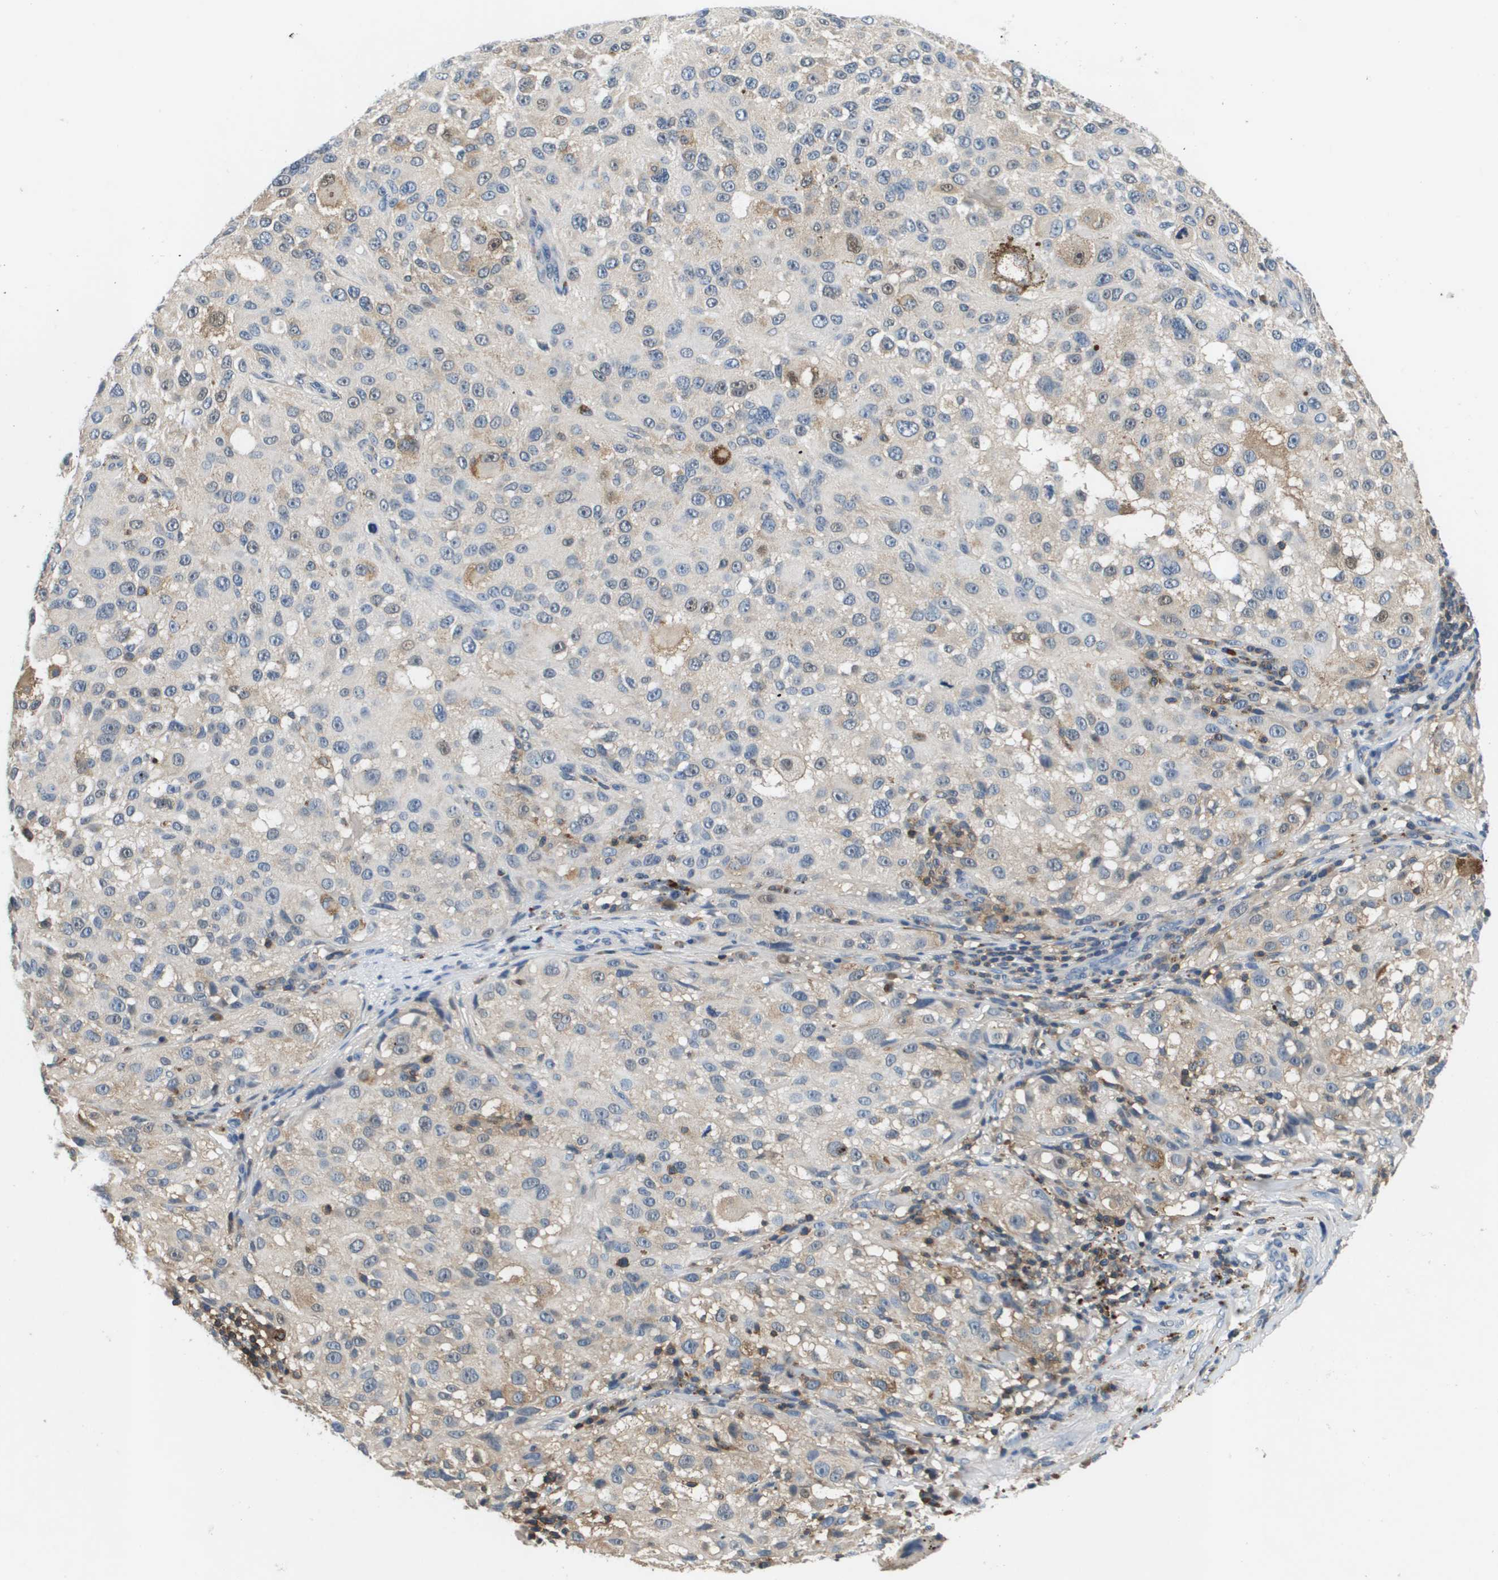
{"staining": {"intensity": "weak", "quantity": "<25%", "location": "cytoplasmic/membranous"}, "tissue": "melanoma", "cell_type": "Tumor cells", "image_type": "cancer", "snomed": [{"axis": "morphology", "description": "Necrosis, NOS"}, {"axis": "morphology", "description": "Malignant melanoma, NOS"}, {"axis": "topography", "description": "Skin"}], "caption": "Immunohistochemistry histopathology image of human malignant melanoma stained for a protein (brown), which reveals no positivity in tumor cells.", "gene": "KCNQ5", "patient": {"sex": "female", "age": 87}}